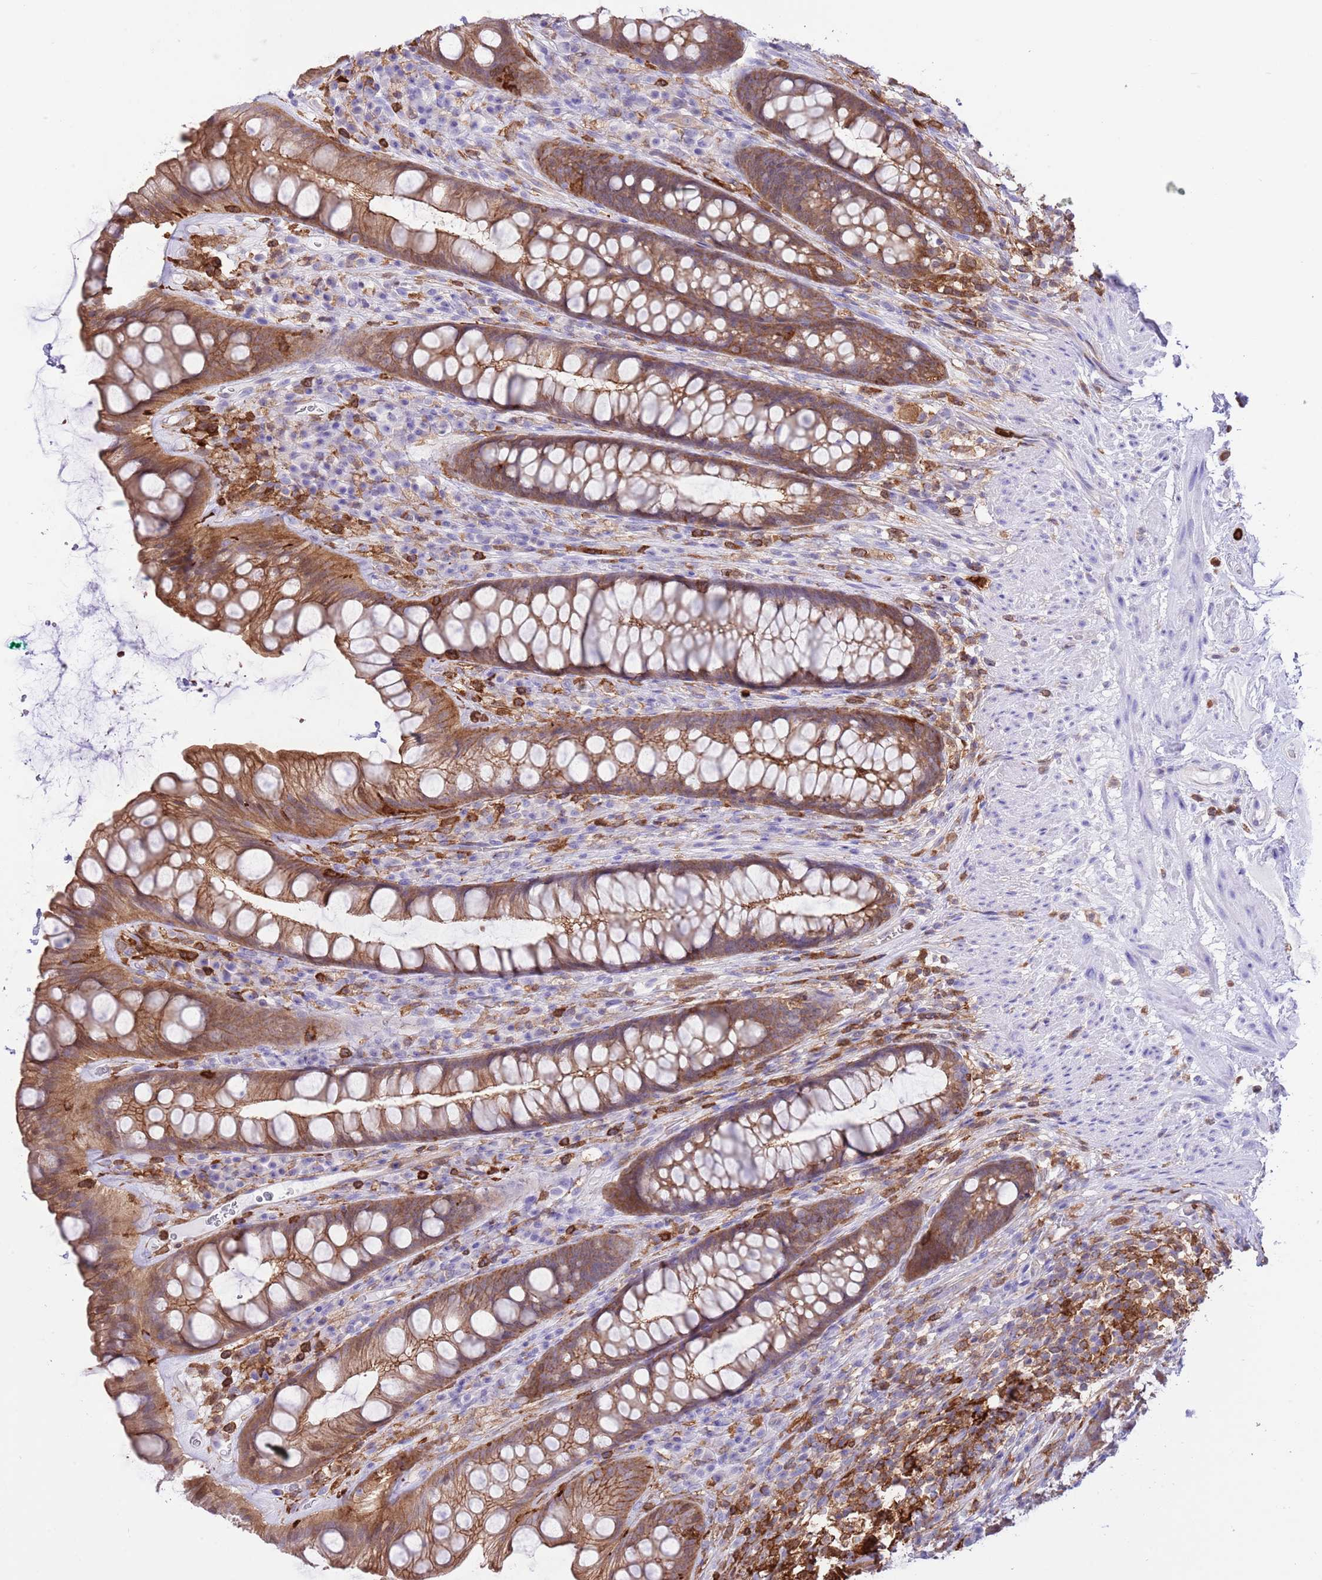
{"staining": {"intensity": "moderate", "quantity": ">75%", "location": "cytoplasmic/membranous"}, "tissue": "rectum", "cell_type": "Glandular cells", "image_type": "normal", "snomed": [{"axis": "morphology", "description": "Normal tissue, NOS"}, {"axis": "topography", "description": "Rectum"}], "caption": "The histopathology image shows a brown stain indicating the presence of a protein in the cytoplasmic/membranous of glandular cells in rectum.", "gene": "EFHD2", "patient": {"sex": "male", "age": 74}}